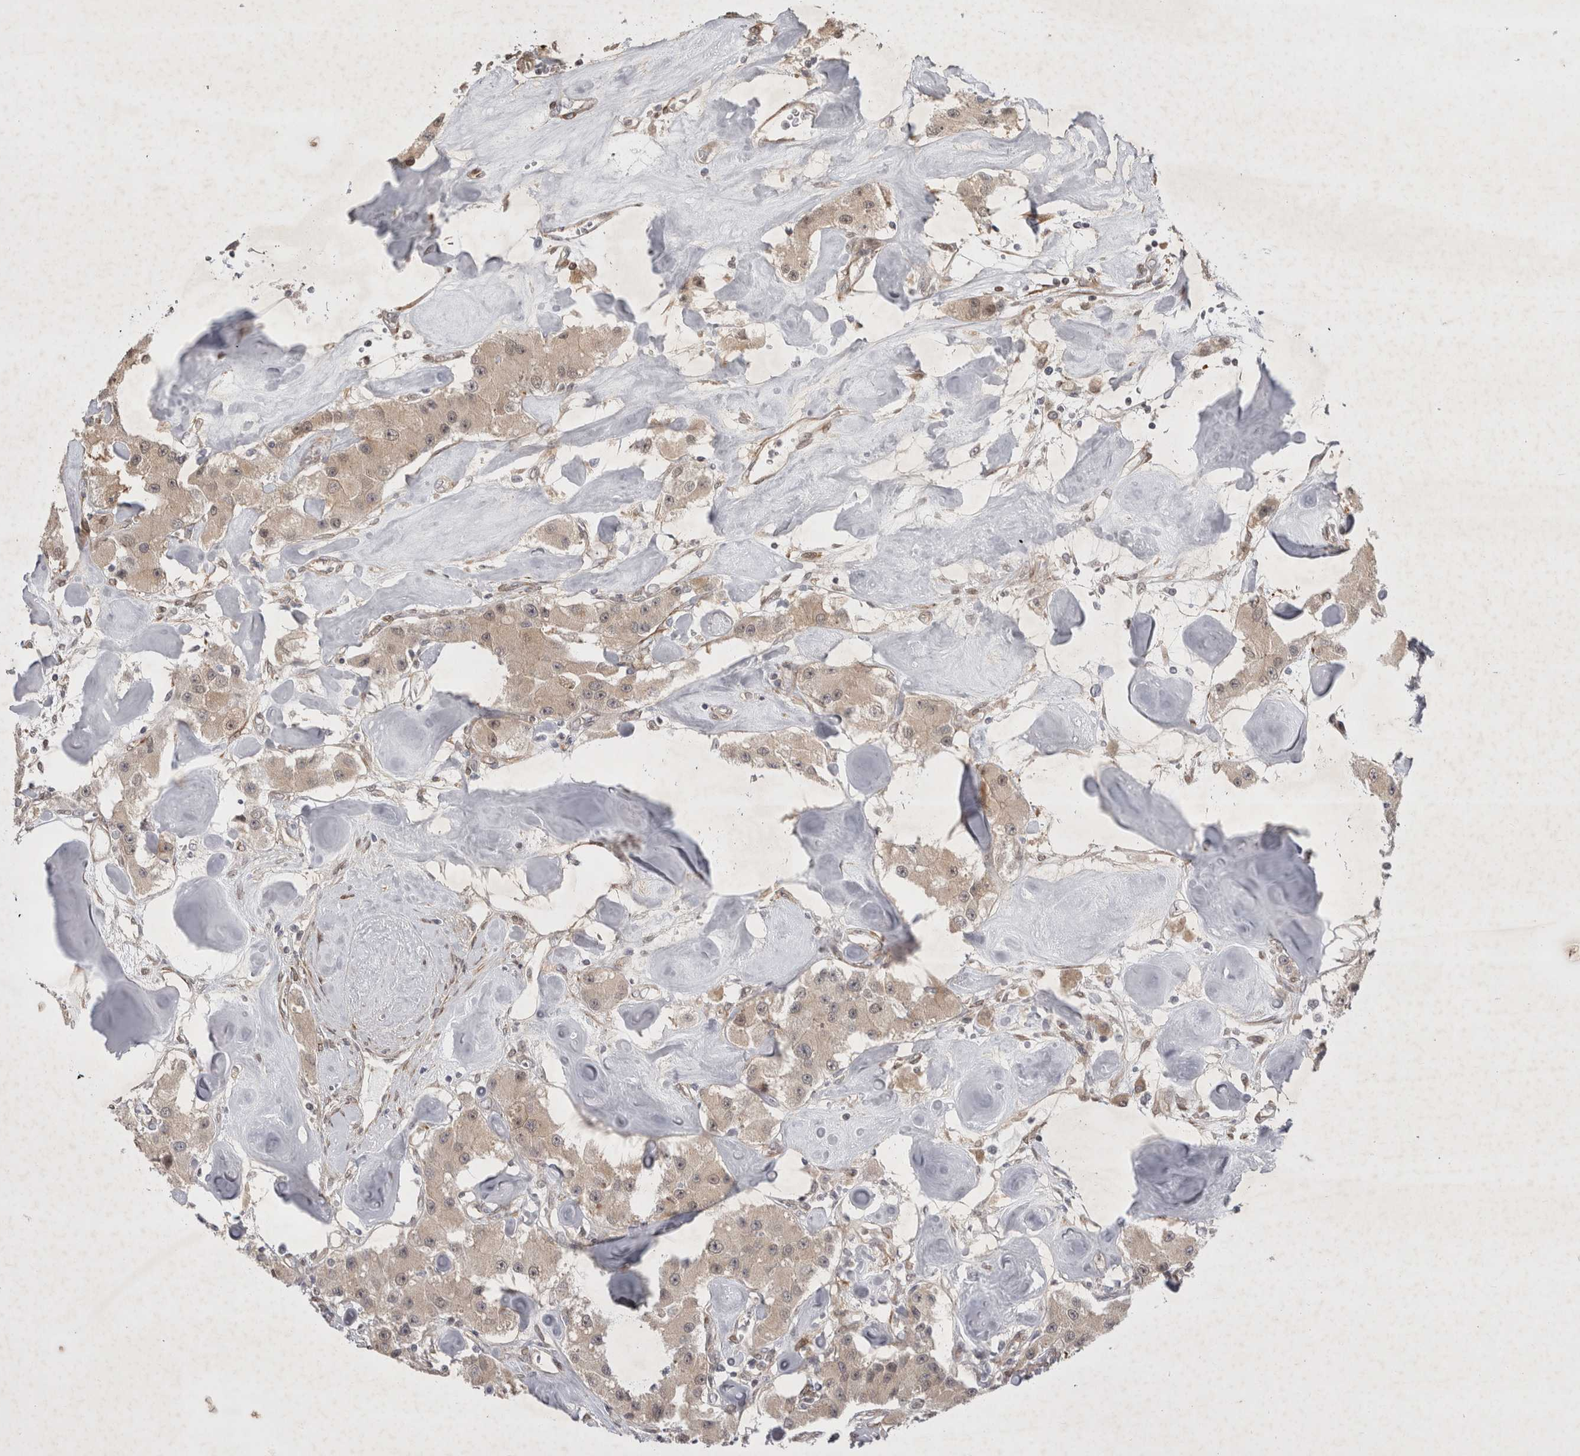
{"staining": {"intensity": "weak", "quantity": ">75%", "location": "cytoplasmic/membranous,nuclear"}, "tissue": "carcinoid", "cell_type": "Tumor cells", "image_type": "cancer", "snomed": [{"axis": "morphology", "description": "Carcinoid, malignant, NOS"}, {"axis": "topography", "description": "Pancreas"}], "caption": "An immunohistochemistry image of neoplastic tissue is shown. Protein staining in brown highlights weak cytoplasmic/membranous and nuclear positivity in malignant carcinoid within tumor cells. (IHC, brightfield microscopy, high magnification).", "gene": "ZNF318", "patient": {"sex": "male", "age": 41}}